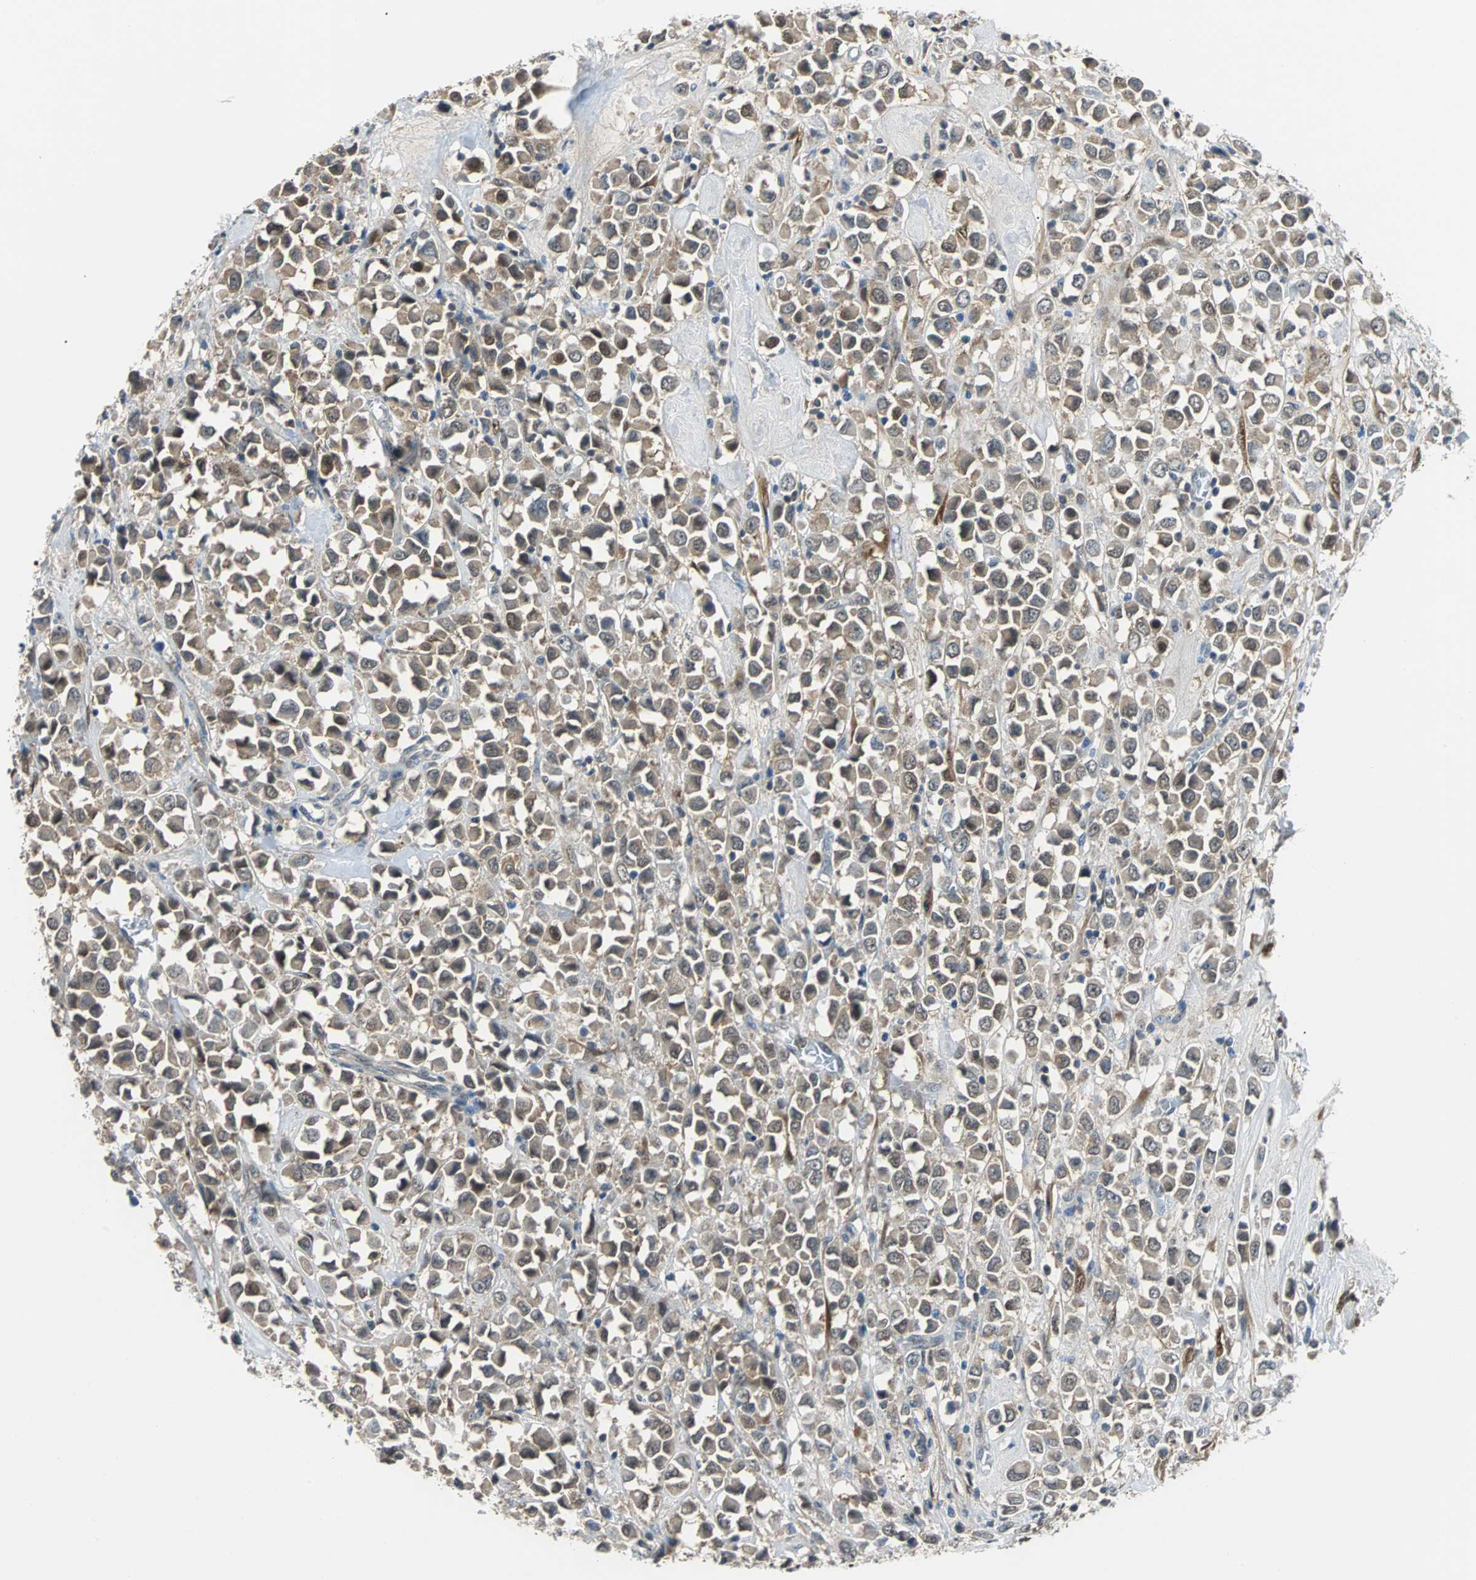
{"staining": {"intensity": "moderate", "quantity": "<25%", "location": "cytoplasmic/membranous,nuclear"}, "tissue": "breast cancer", "cell_type": "Tumor cells", "image_type": "cancer", "snomed": [{"axis": "morphology", "description": "Duct carcinoma"}, {"axis": "topography", "description": "Breast"}], "caption": "The photomicrograph demonstrates staining of breast invasive ductal carcinoma, revealing moderate cytoplasmic/membranous and nuclear protein staining (brown color) within tumor cells.", "gene": "FHL2", "patient": {"sex": "female", "age": 61}}